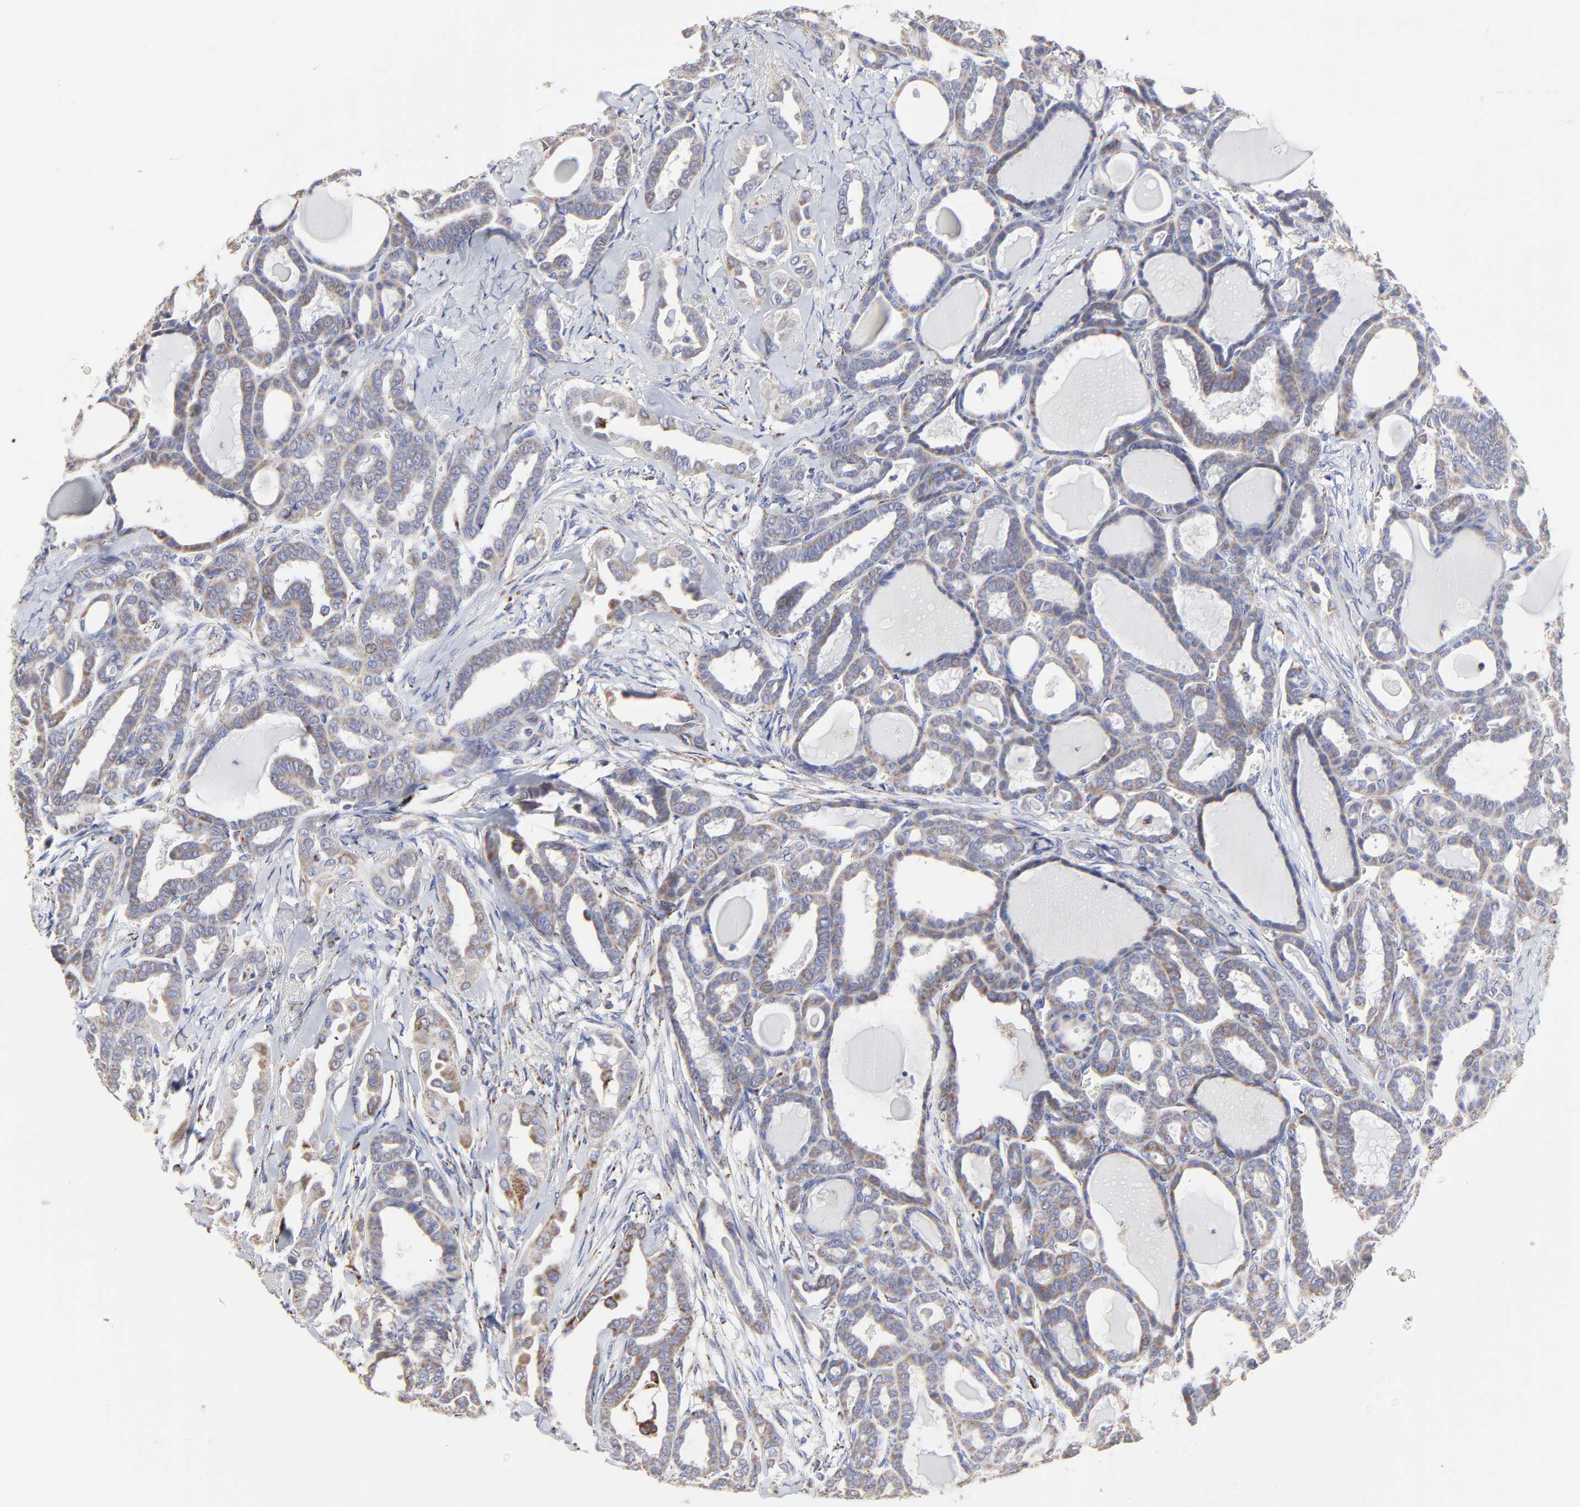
{"staining": {"intensity": "weak", "quantity": "<25%", "location": "cytoplasmic/membranous"}, "tissue": "thyroid cancer", "cell_type": "Tumor cells", "image_type": "cancer", "snomed": [{"axis": "morphology", "description": "Carcinoma, NOS"}, {"axis": "topography", "description": "Thyroid gland"}], "caption": "Micrograph shows no protein expression in tumor cells of thyroid carcinoma tissue.", "gene": "PINK1", "patient": {"sex": "female", "age": 91}}